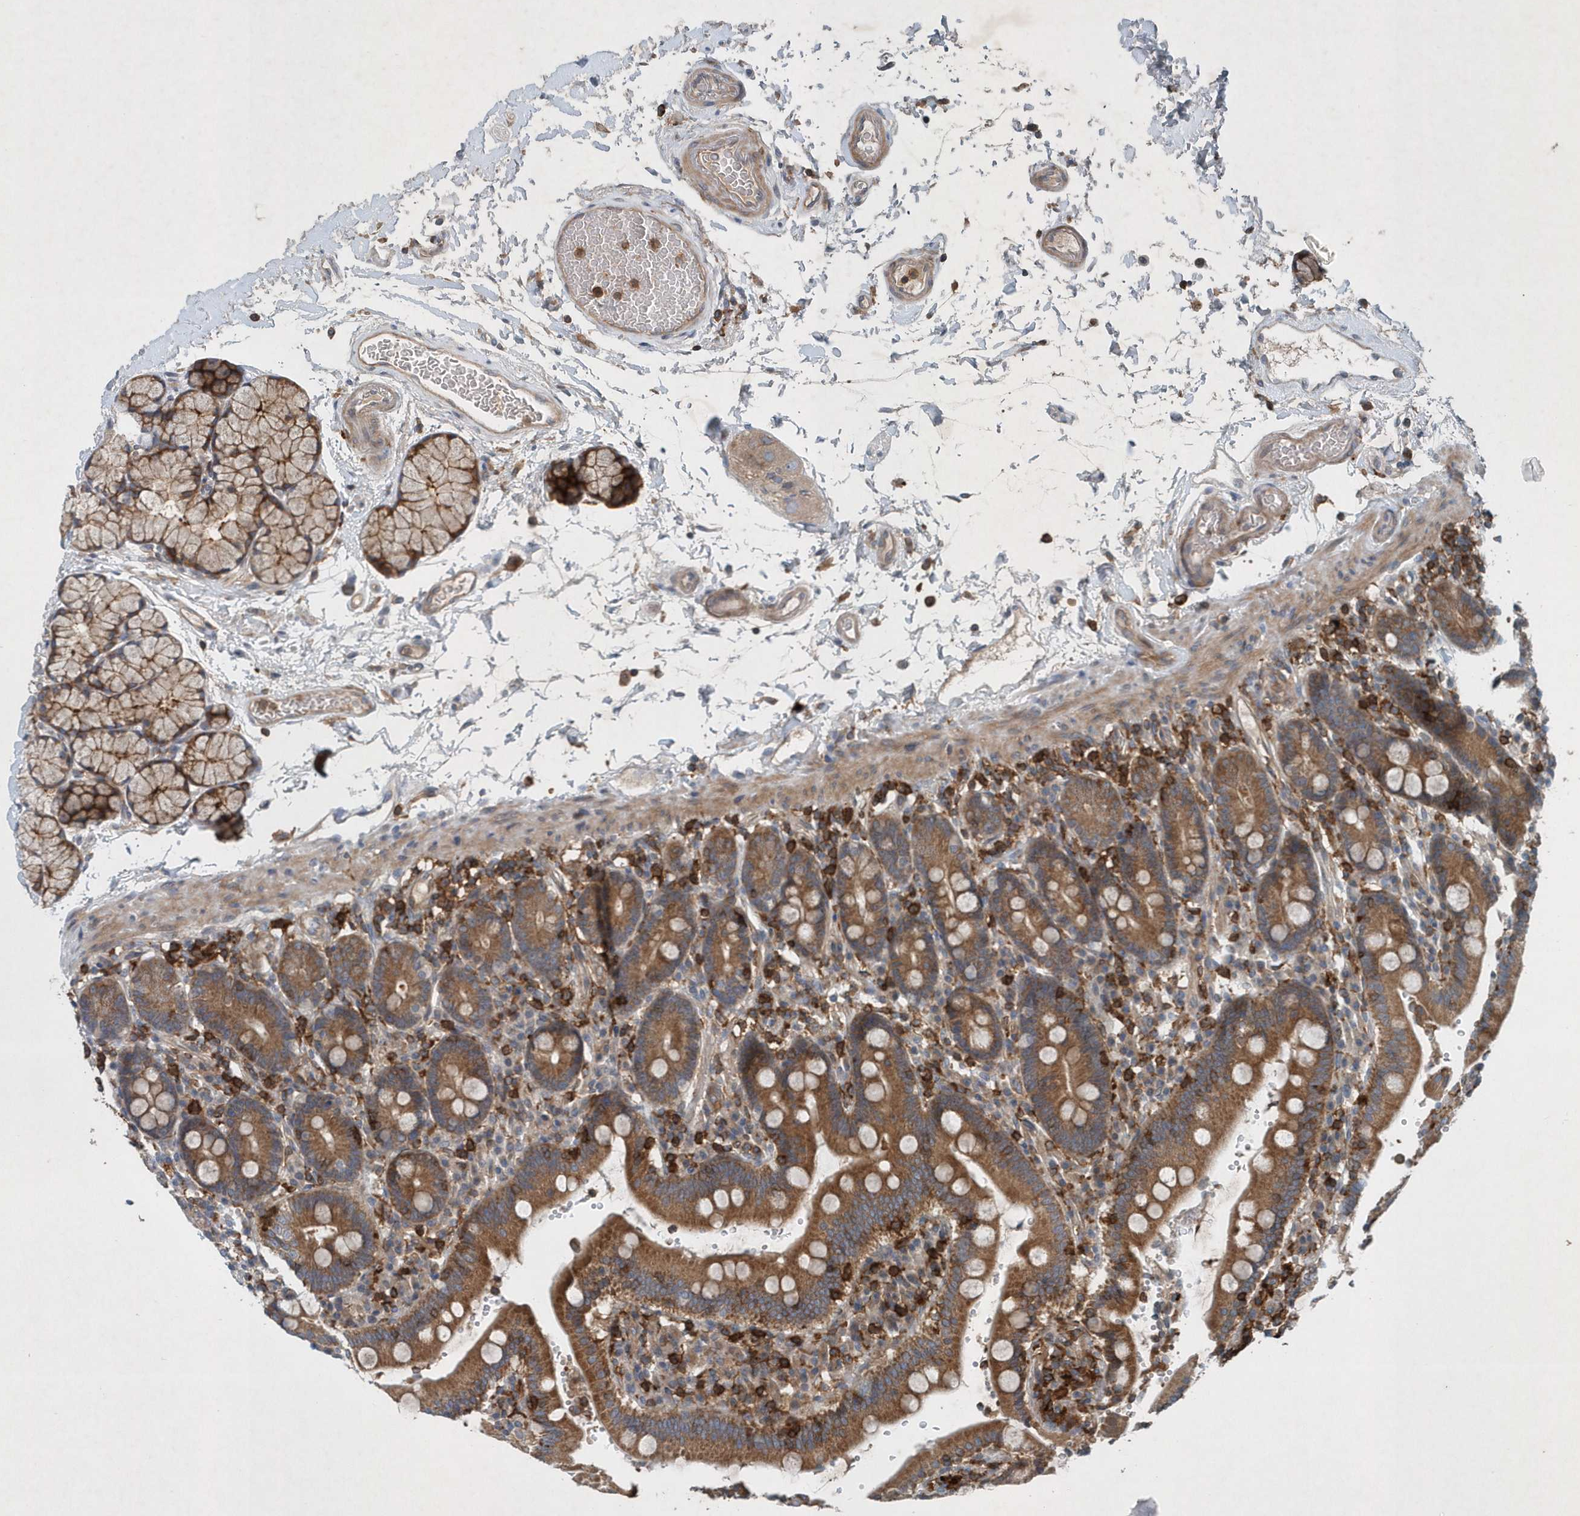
{"staining": {"intensity": "moderate", "quantity": ">75%", "location": "cytoplasmic/membranous"}, "tissue": "duodenum", "cell_type": "Glandular cells", "image_type": "normal", "snomed": [{"axis": "morphology", "description": "Normal tissue, NOS"}, {"axis": "topography", "description": "Small intestine, NOS"}], "caption": "Glandular cells show medium levels of moderate cytoplasmic/membranous expression in approximately >75% of cells in benign human duodenum.", "gene": "P2RY10", "patient": {"sex": "female", "age": 71}}